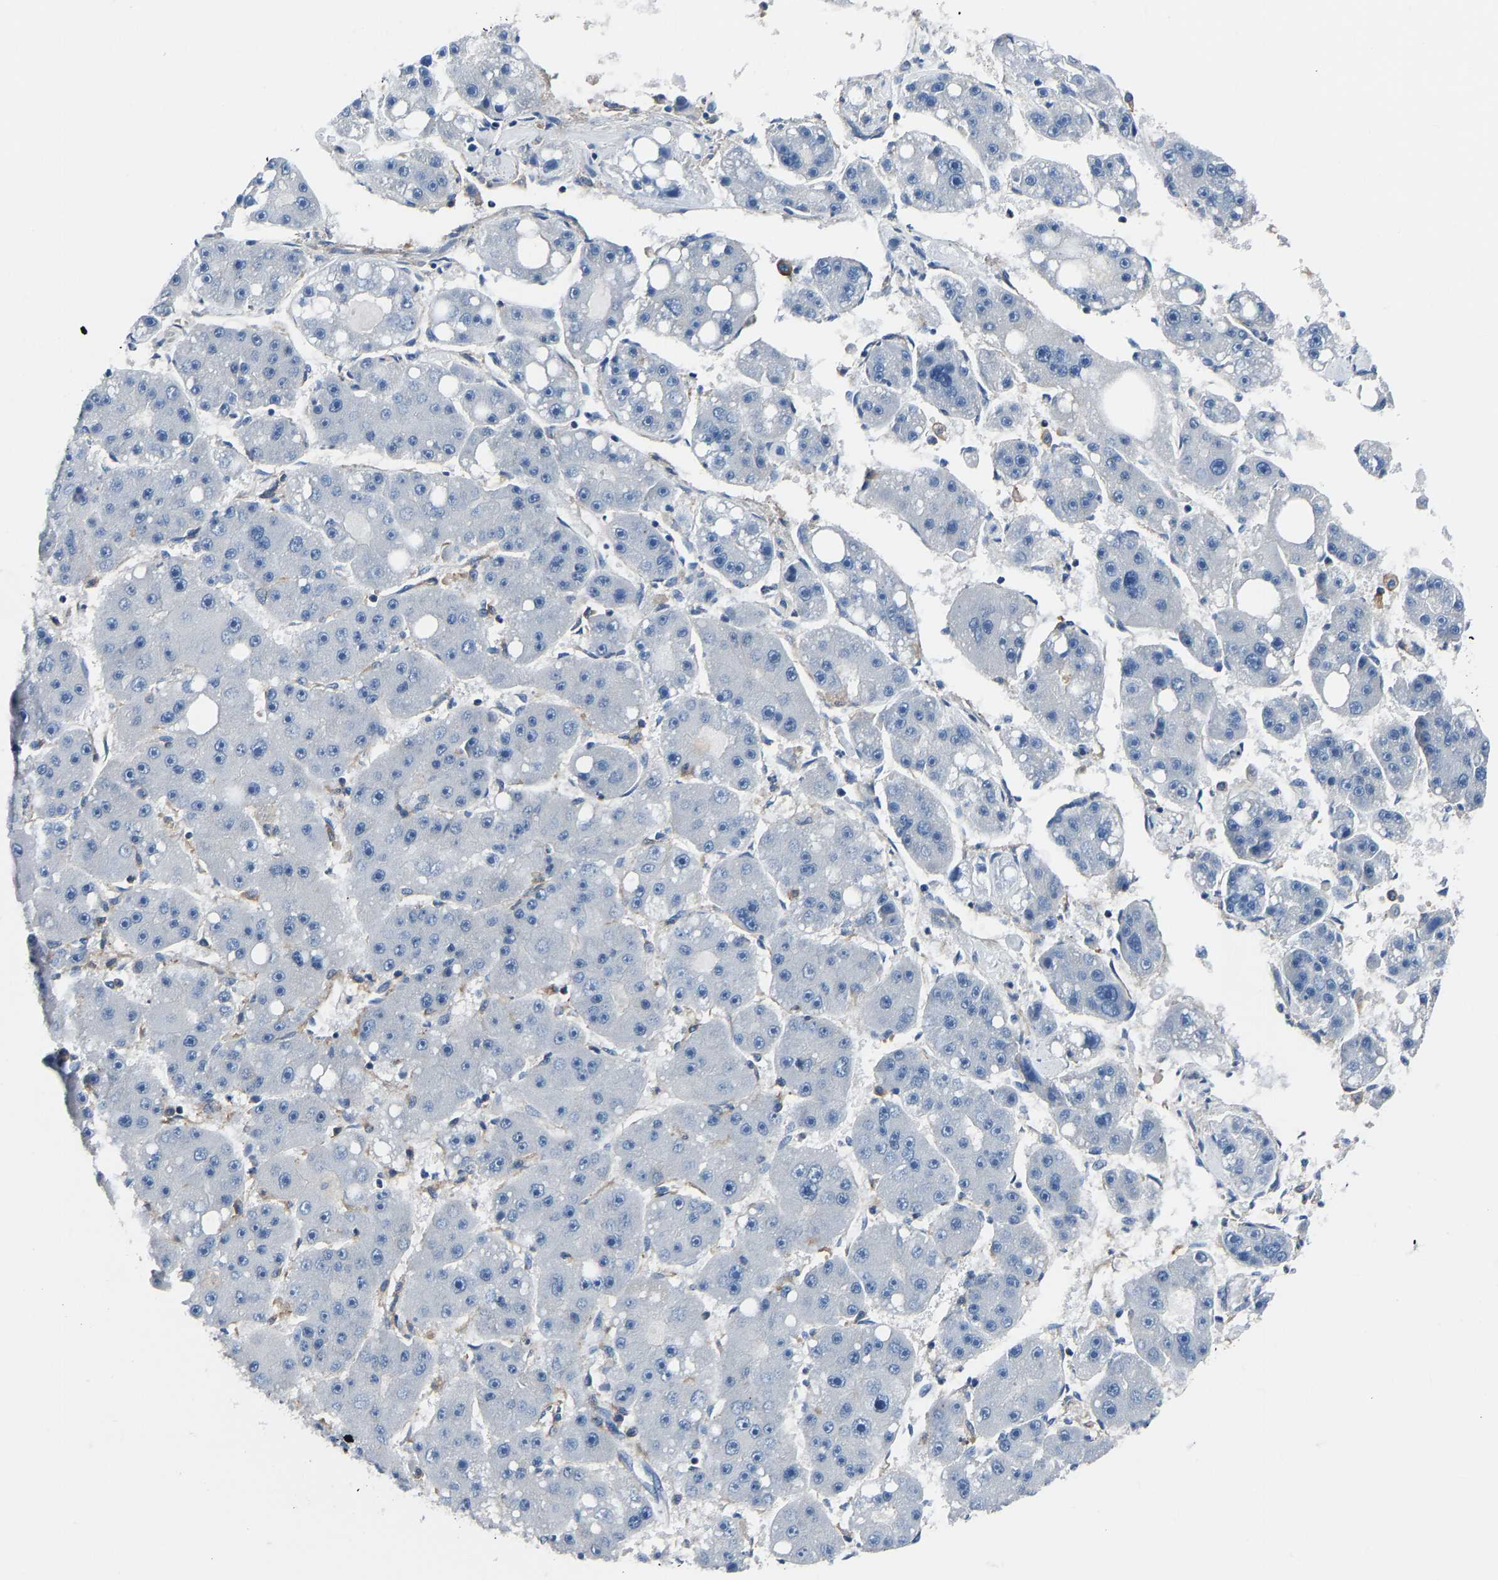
{"staining": {"intensity": "negative", "quantity": "none", "location": "none"}, "tissue": "liver cancer", "cell_type": "Tumor cells", "image_type": "cancer", "snomed": [{"axis": "morphology", "description": "Carcinoma, Hepatocellular, NOS"}, {"axis": "topography", "description": "Liver"}], "caption": "An immunohistochemistry (IHC) image of liver cancer is shown. There is no staining in tumor cells of liver cancer. Nuclei are stained in blue.", "gene": "PRKAR1A", "patient": {"sex": "female", "age": 61}}